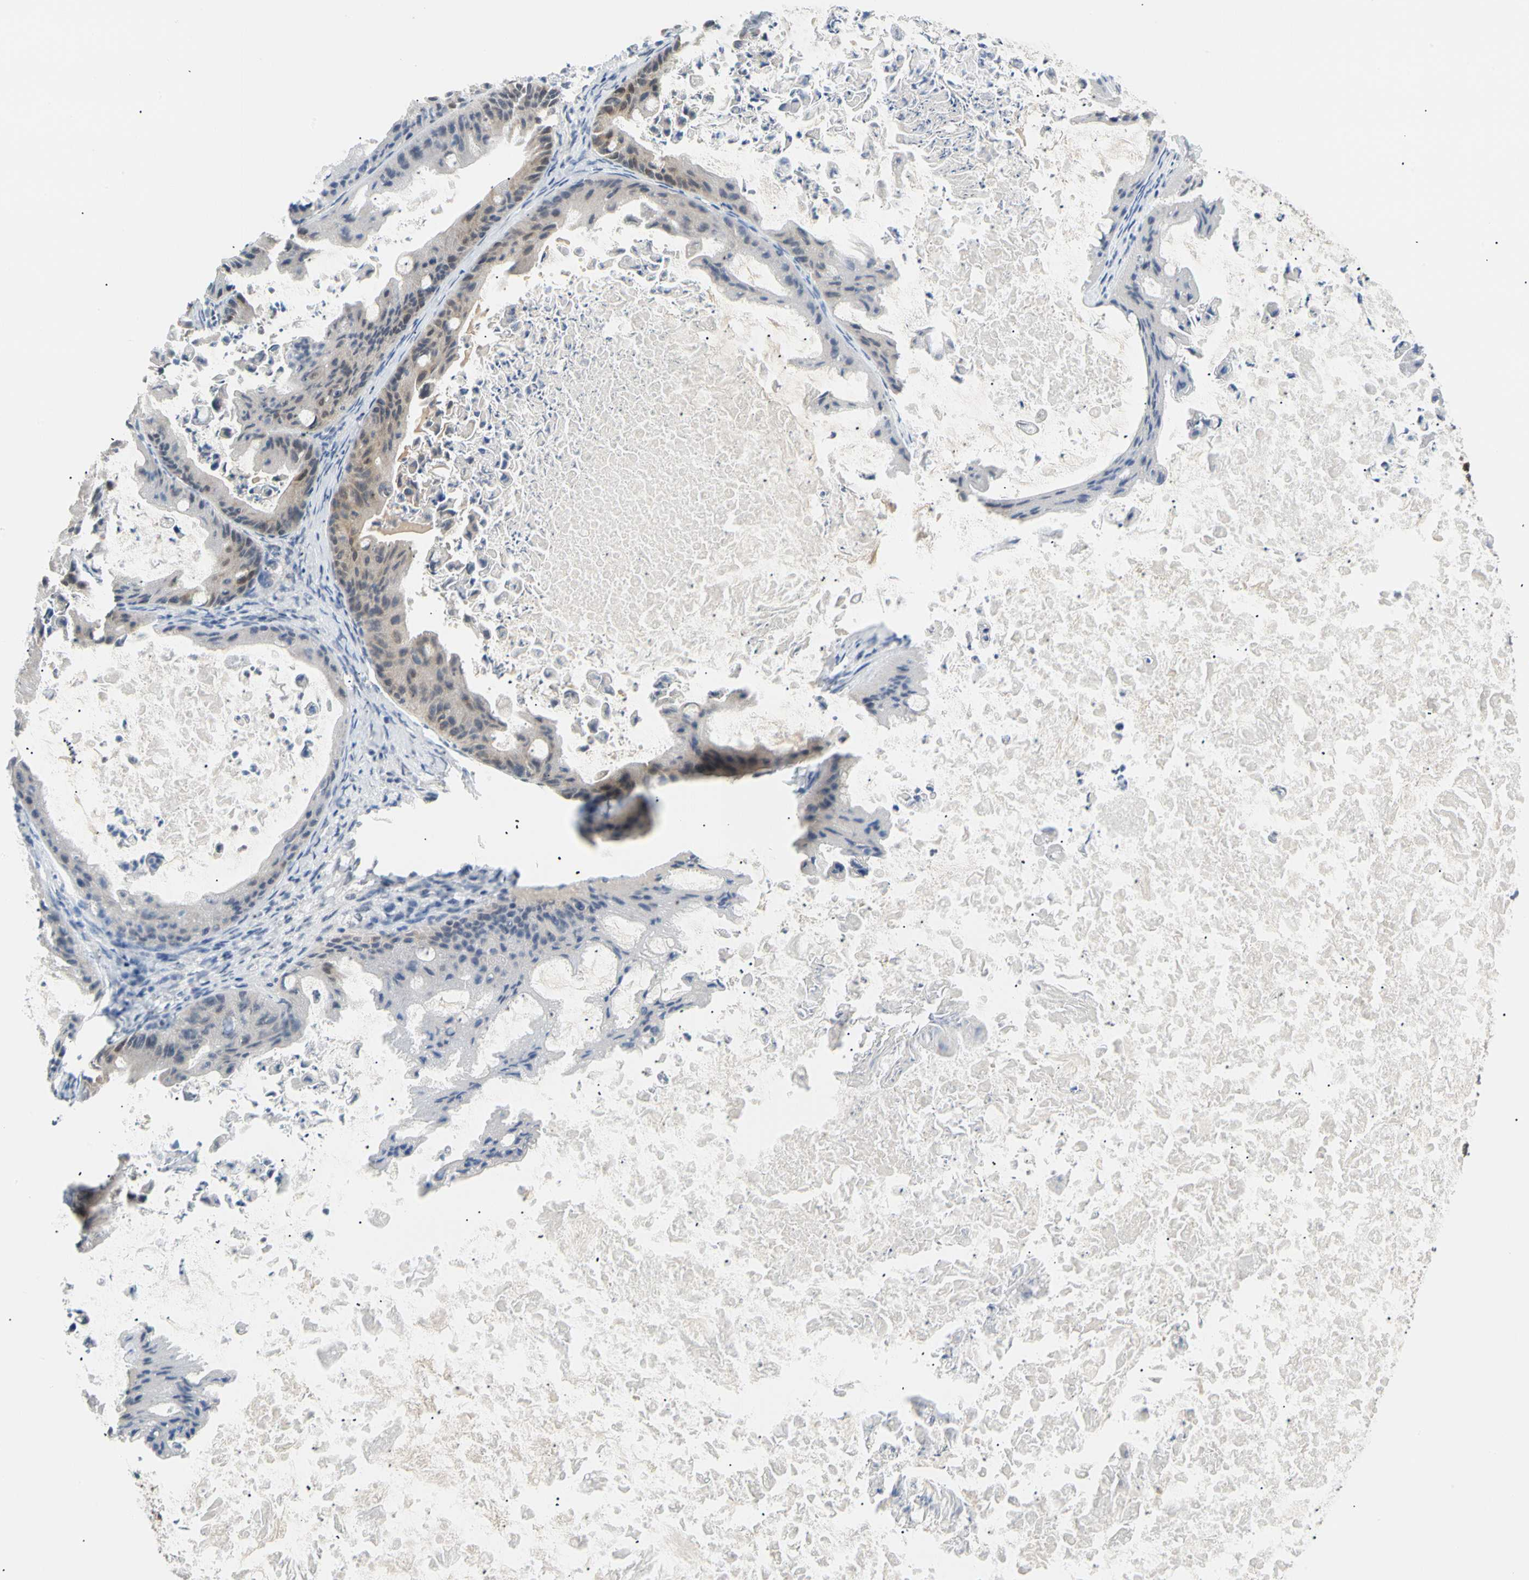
{"staining": {"intensity": "weak", "quantity": "<25%", "location": "cytoplasmic/membranous"}, "tissue": "ovarian cancer", "cell_type": "Tumor cells", "image_type": "cancer", "snomed": [{"axis": "morphology", "description": "Cystadenocarcinoma, mucinous, NOS"}, {"axis": "topography", "description": "Ovary"}], "caption": "Immunohistochemical staining of ovarian cancer shows no significant staining in tumor cells.", "gene": "SEC23B", "patient": {"sex": "female", "age": 37}}